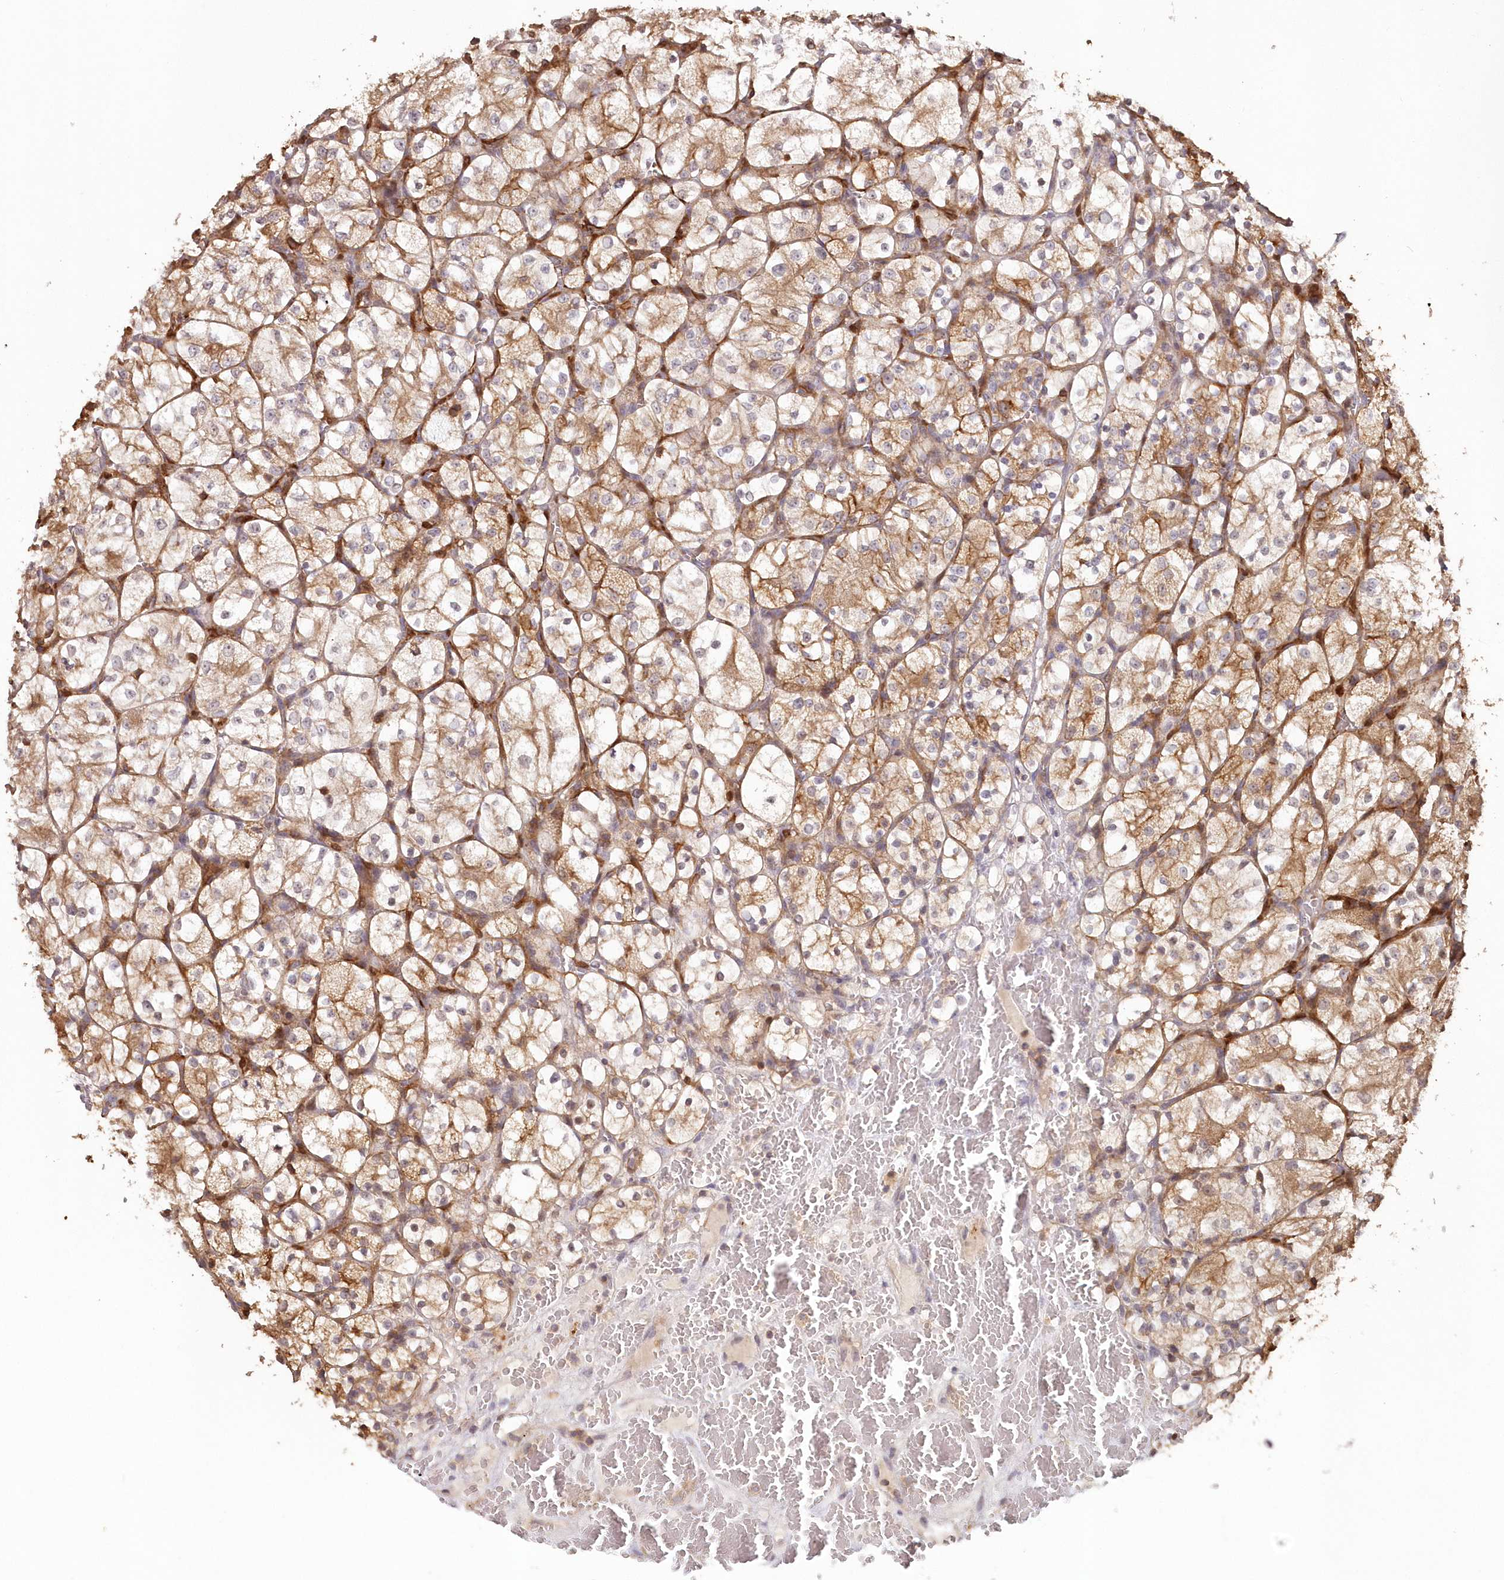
{"staining": {"intensity": "moderate", "quantity": "25%-75%", "location": "cytoplasmic/membranous"}, "tissue": "renal cancer", "cell_type": "Tumor cells", "image_type": "cancer", "snomed": [{"axis": "morphology", "description": "Adenocarcinoma, NOS"}, {"axis": "topography", "description": "Kidney"}], "caption": "Human renal cancer (adenocarcinoma) stained with a protein marker demonstrates moderate staining in tumor cells.", "gene": "SNED1", "patient": {"sex": "female", "age": 69}}